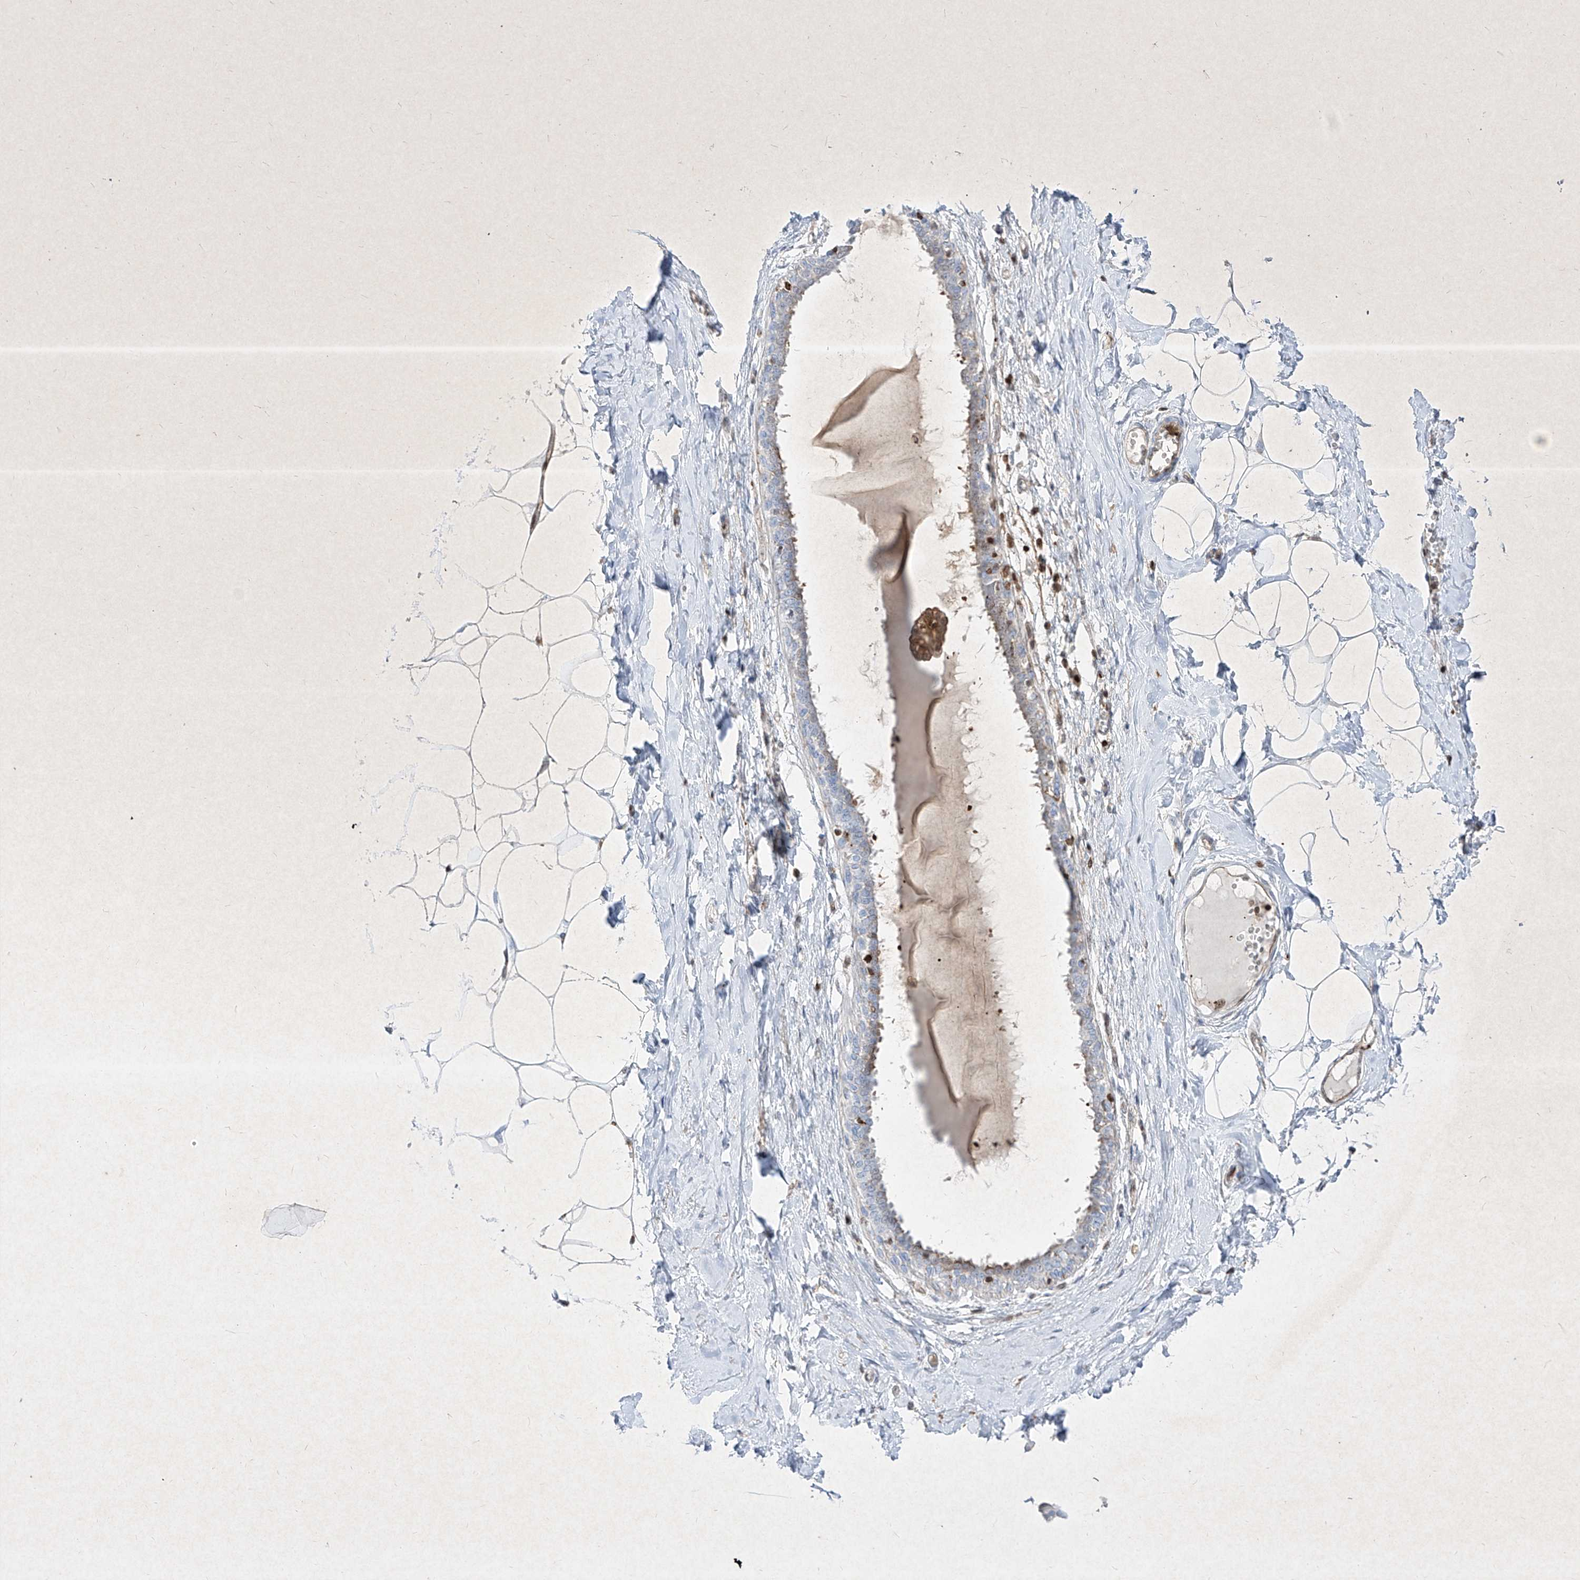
{"staining": {"intensity": "negative", "quantity": "none", "location": "none"}, "tissue": "breast", "cell_type": "Adipocytes", "image_type": "normal", "snomed": [{"axis": "morphology", "description": "Normal tissue, NOS"}, {"axis": "topography", "description": "Breast"}], "caption": "Benign breast was stained to show a protein in brown. There is no significant expression in adipocytes. (DAB (3,3'-diaminobenzidine) IHC with hematoxylin counter stain).", "gene": "PSMB10", "patient": {"sex": "female", "age": 27}}